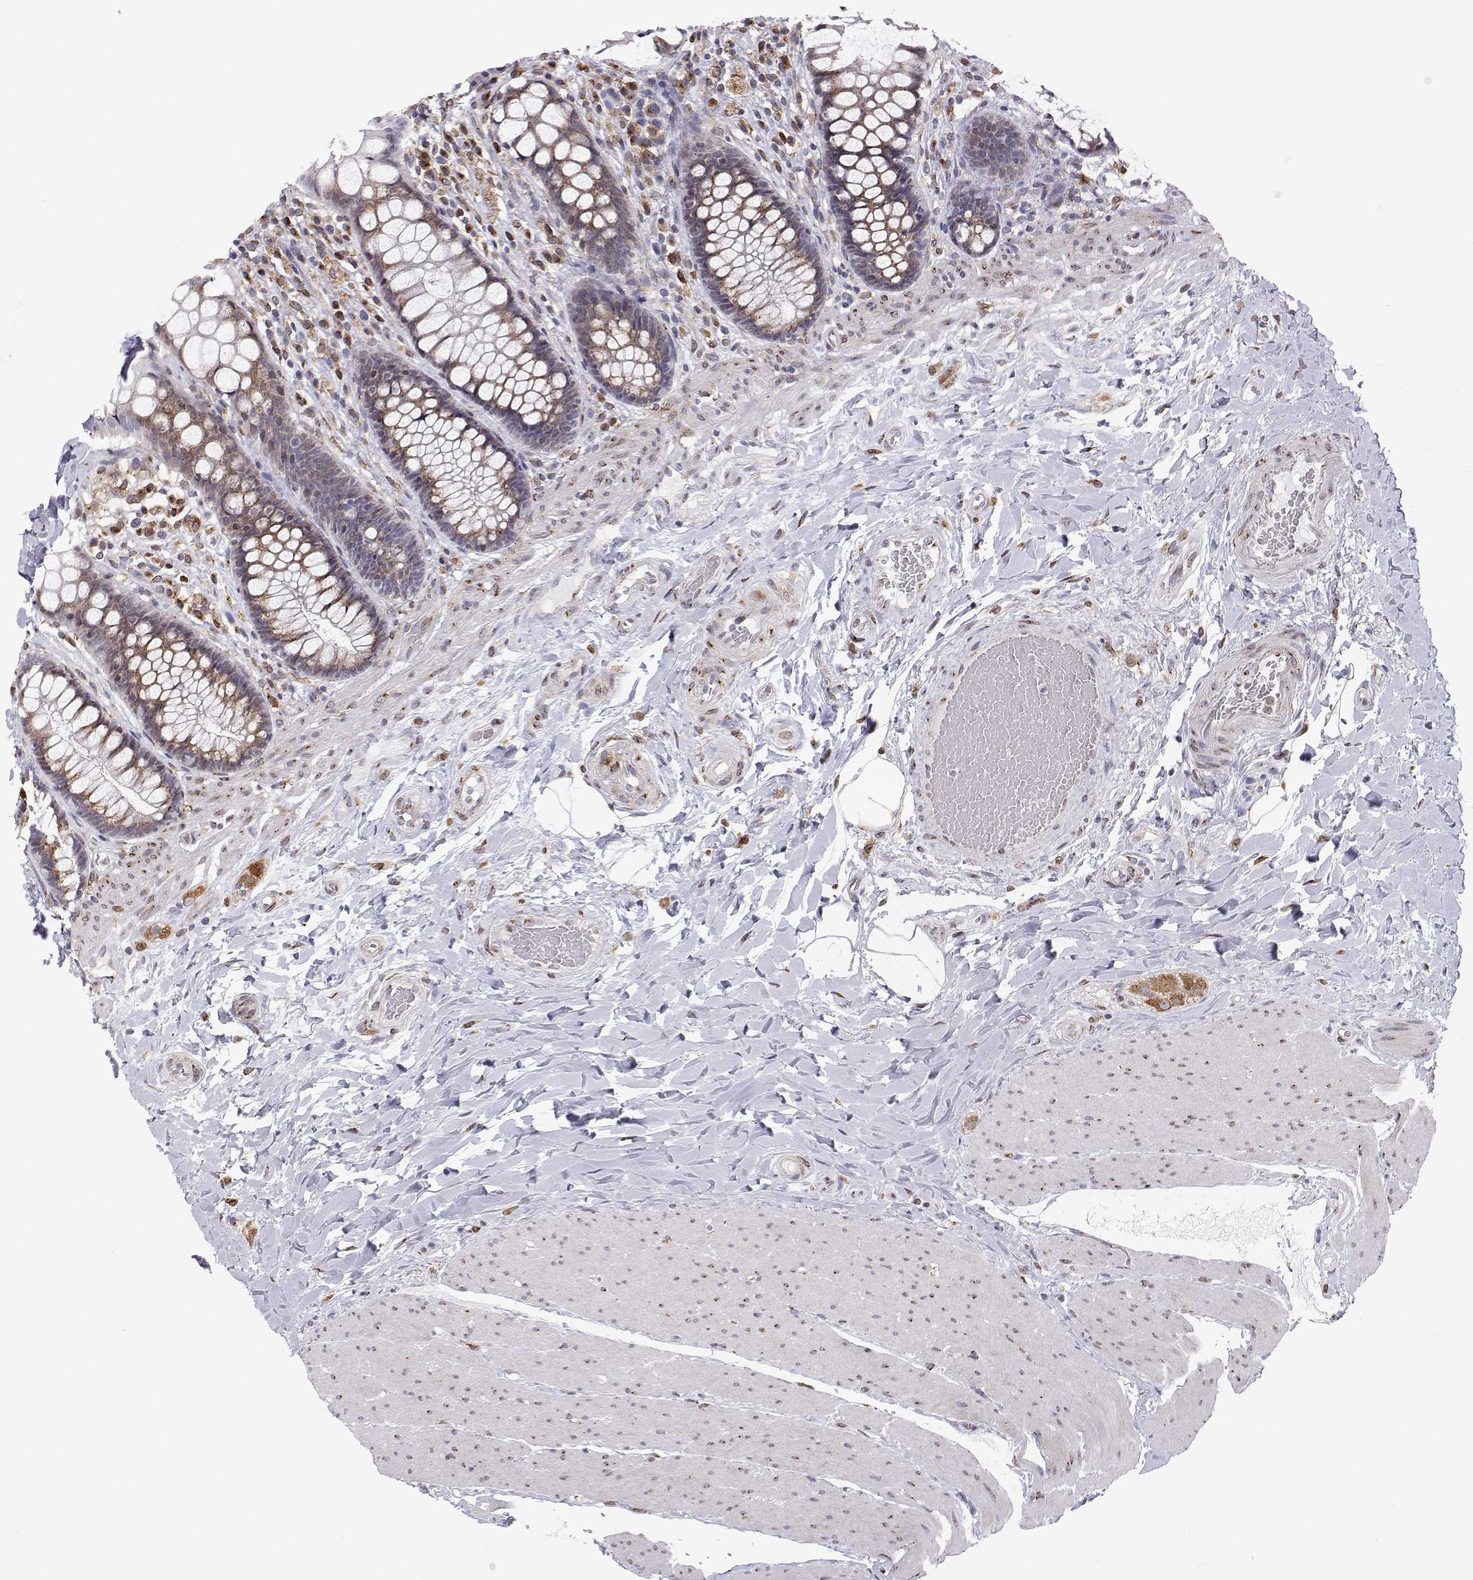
{"staining": {"intensity": "moderate", "quantity": "25%-75%", "location": "cytoplasmic/membranous"}, "tissue": "rectum", "cell_type": "Glandular cells", "image_type": "normal", "snomed": [{"axis": "morphology", "description": "Normal tissue, NOS"}, {"axis": "topography", "description": "Rectum"}], "caption": "Brown immunohistochemical staining in unremarkable rectum demonstrates moderate cytoplasmic/membranous expression in about 25%-75% of glandular cells. The protein of interest is shown in brown color, while the nuclei are stained blue.", "gene": "STARD13", "patient": {"sex": "female", "age": 58}}